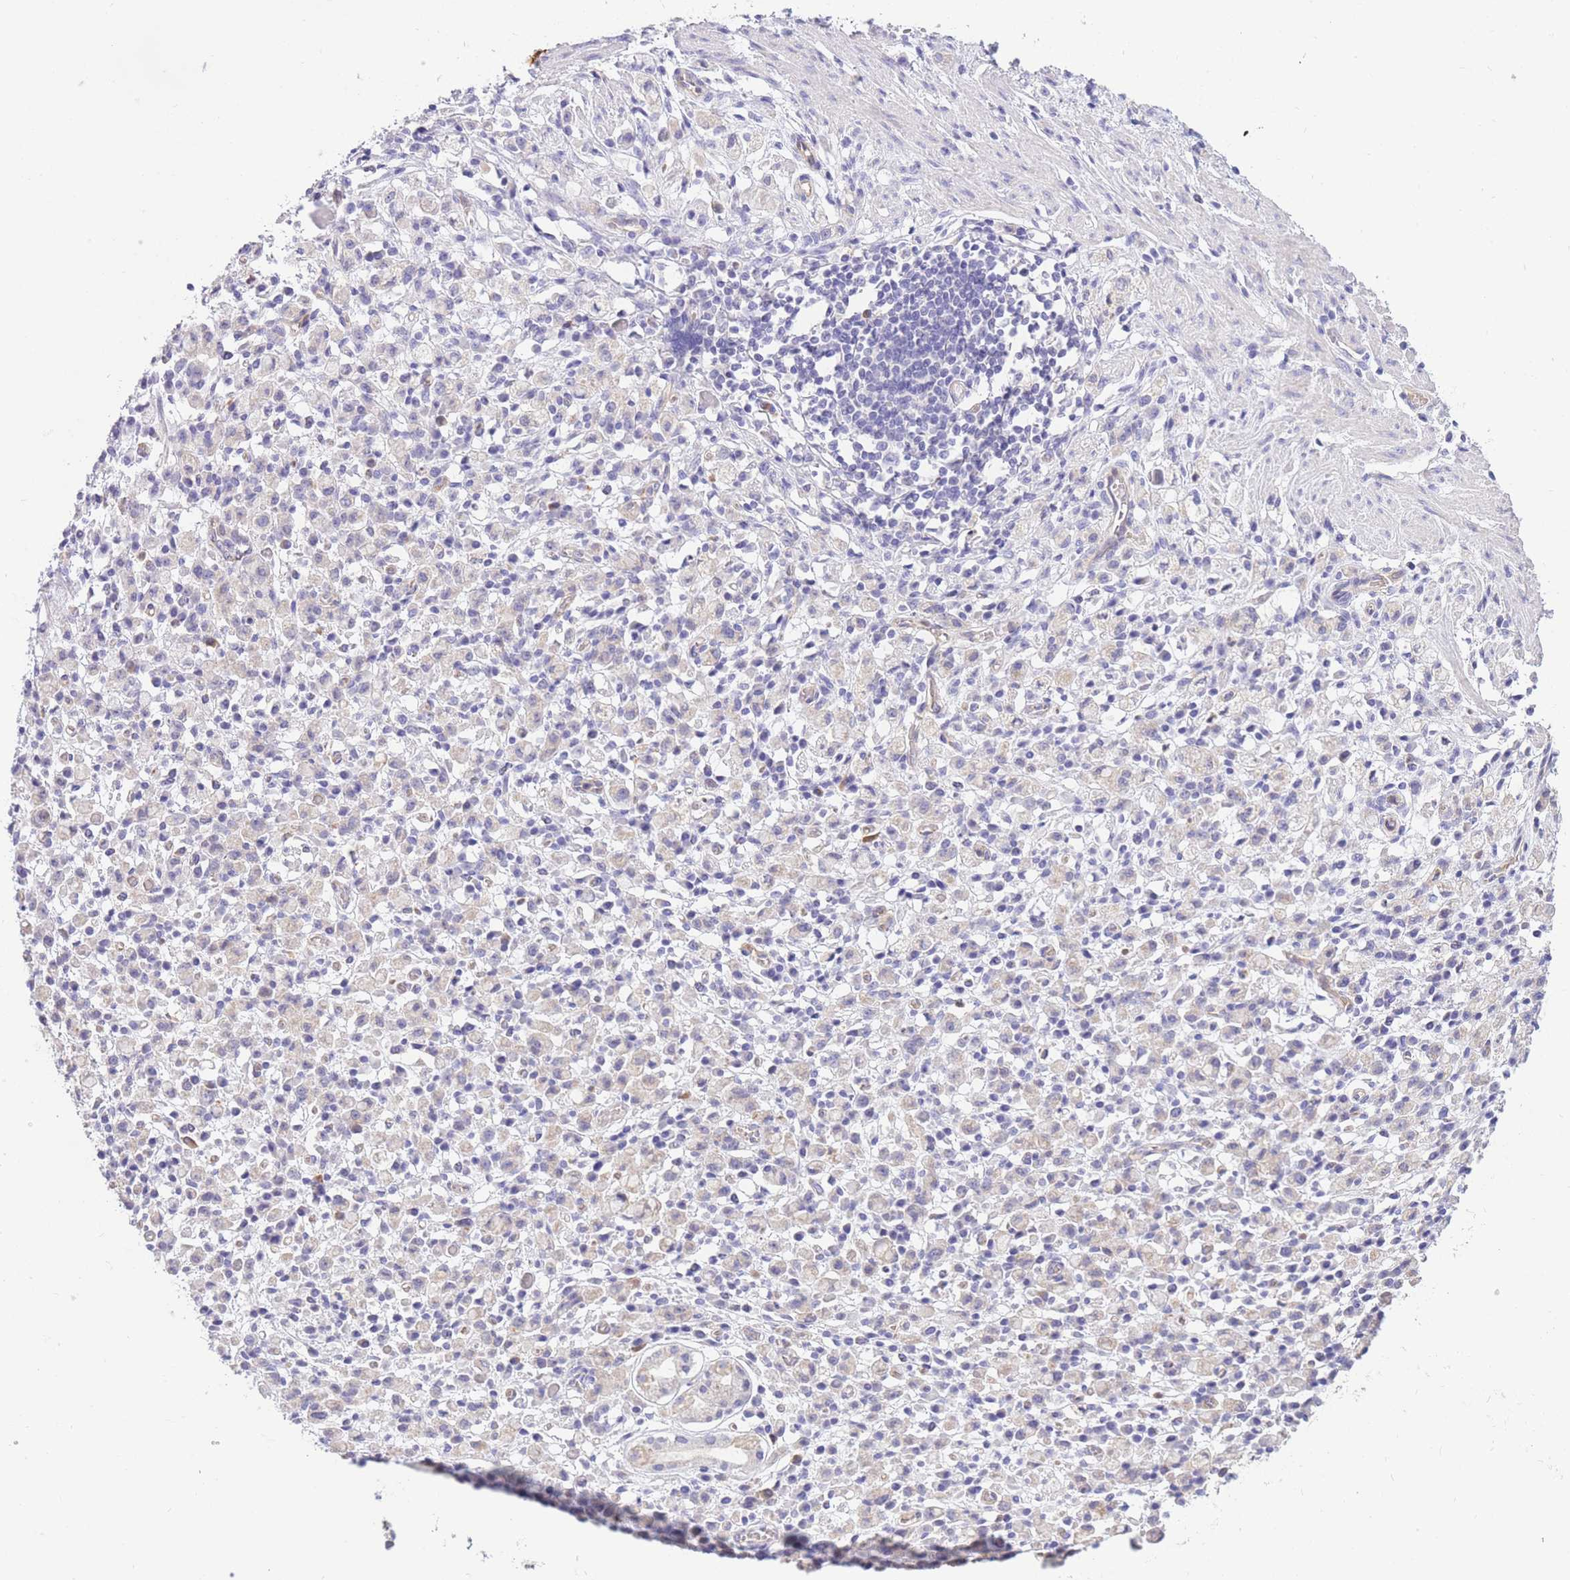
{"staining": {"intensity": "weak", "quantity": "<25%", "location": "cytoplasmic/membranous"}, "tissue": "stomach cancer", "cell_type": "Tumor cells", "image_type": "cancer", "snomed": [{"axis": "morphology", "description": "Adenocarcinoma, NOS"}, {"axis": "topography", "description": "Stomach"}], "caption": "Photomicrograph shows no protein staining in tumor cells of stomach cancer tissue. Brightfield microscopy of IHC stained with DAB (brown) and hematoxylin (blue), captured at high magnification.", "gene": "SULT1A1", "patient": {"sex": "male", "age": 77}}